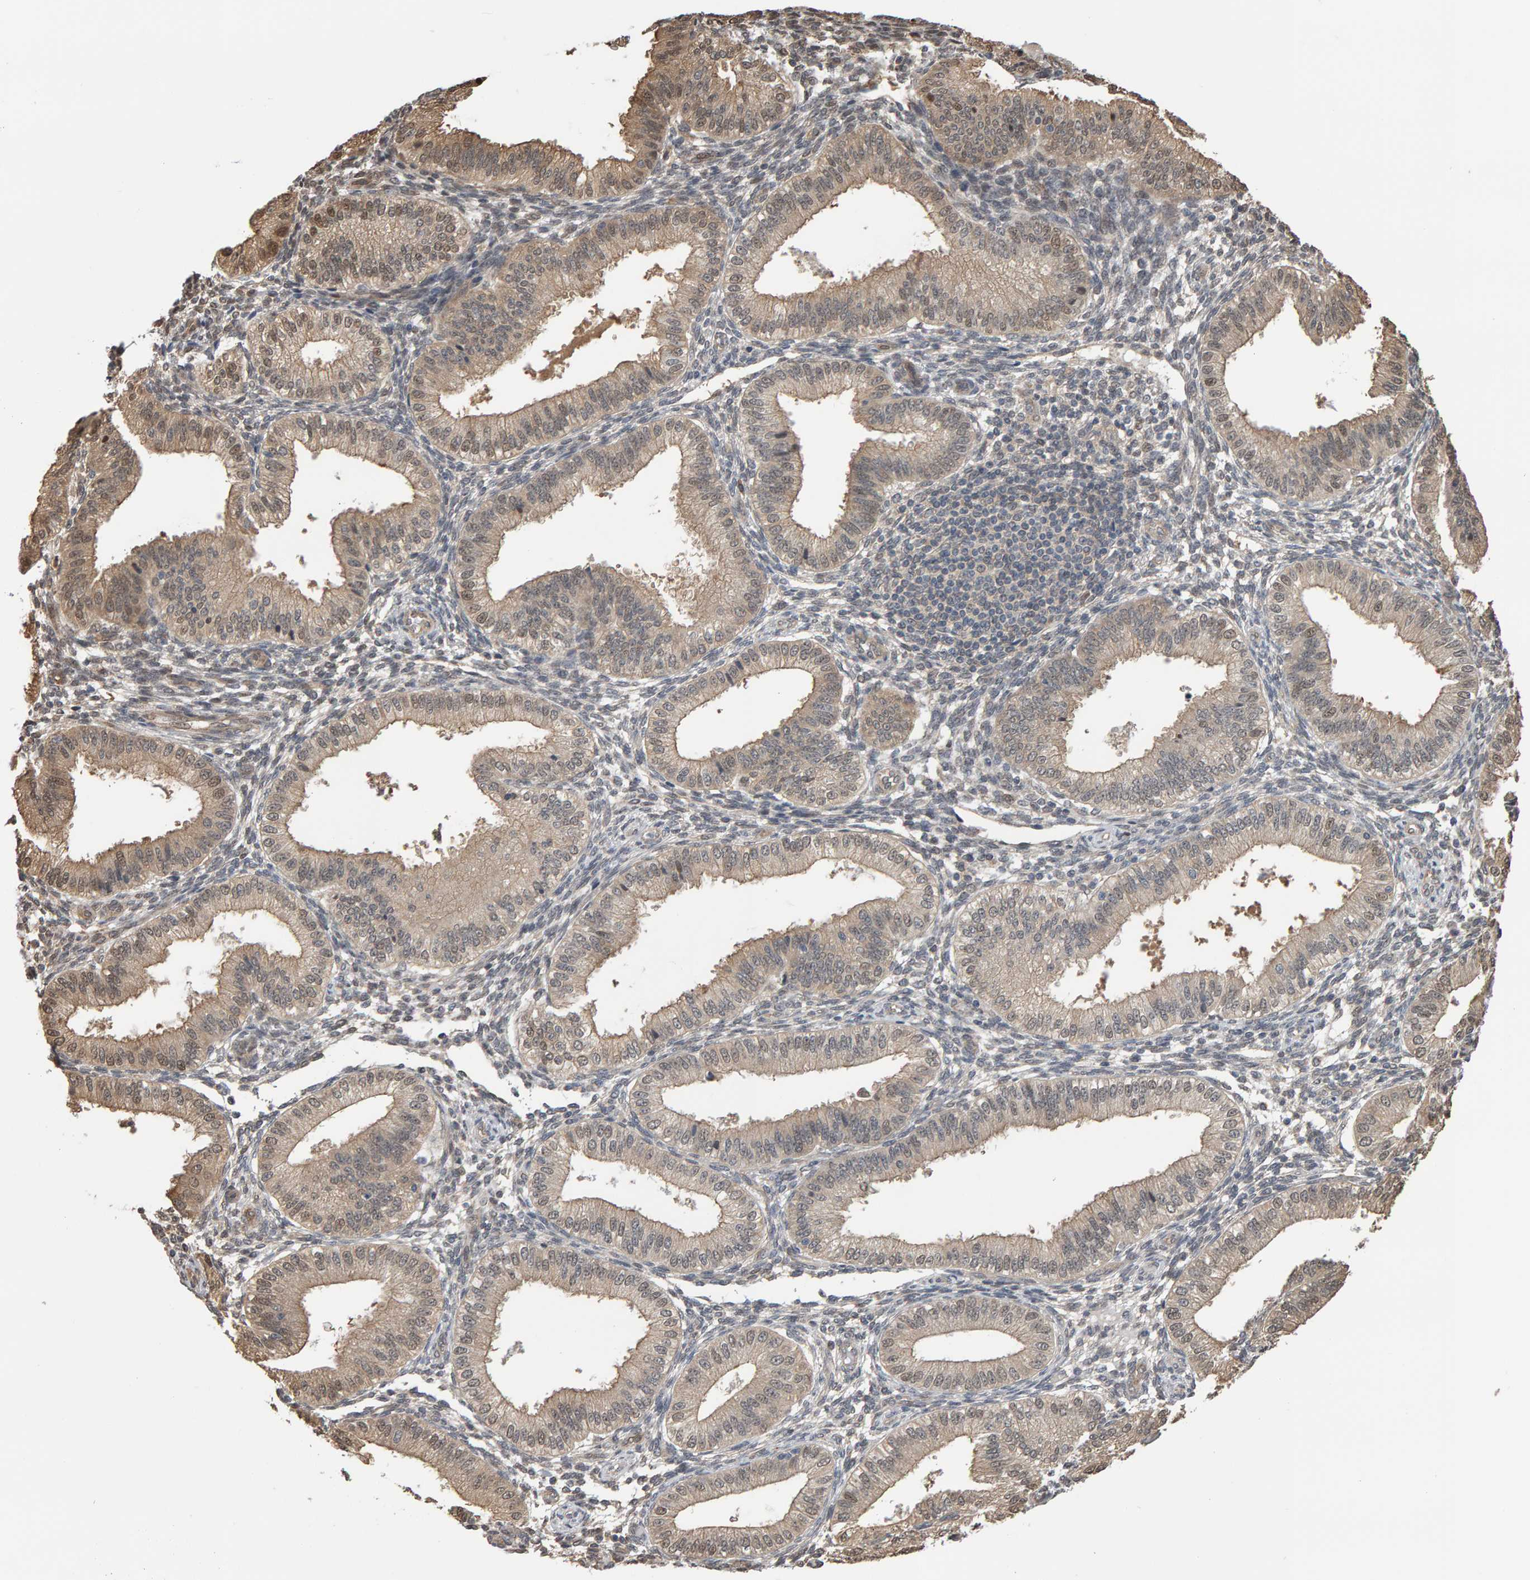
{"staining": {"intensity": "negative", "quantity": "none", "location": "none"}, "tissue": "endometrium", "cell_type": "Cells in endometrial stroma", "image_type": "normal", "snomed": [{"axis": "morphology", "description": "Normal tissue, NOS"}, {"axis": "topography", "description": "Endometrium"}], "caption": "Immunohistochemistry image of unremarkable endometrium: human endometrium stained with DAB (3,3'-diaminobenzidine) displays no significant protein positivity in cells in endometrial stroma. (DAB (3,3'-diaminobenzidine) IHC visualized using brightfield microscopy, high magnification).", "gene": "COASY", "patient": {"sex": "female", "age": 39}}